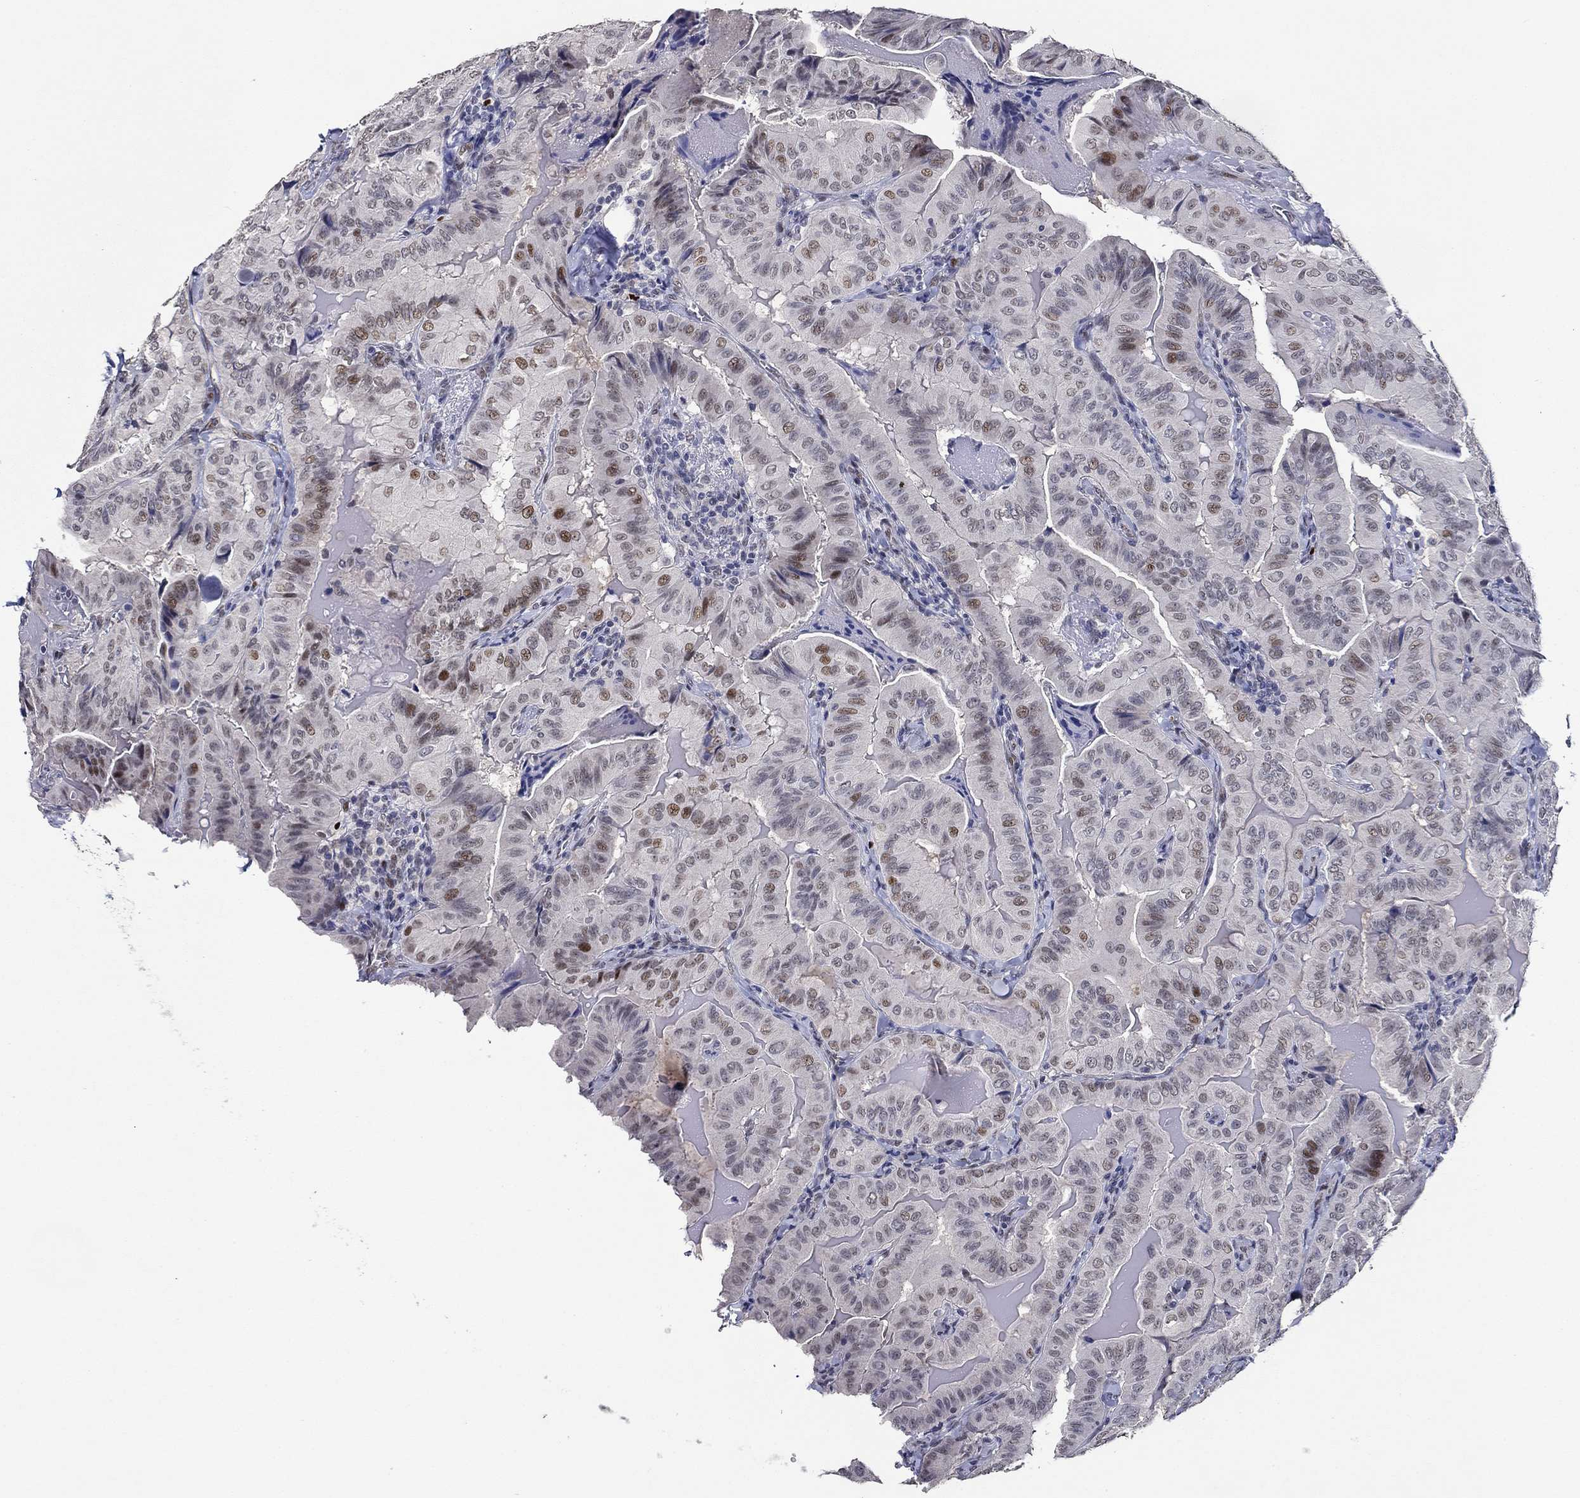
{"staining": {"intensity": "strong", "quantity": "<25%", "location": "nuclear"}, "tissue": "thyroid cancer", "cell_type": "Tumor cells", "image_type": "cancer", "snomed": [{"axis": "morphology", "description": "Papillary adenocarcinoma, NOS"}, {"axis": "topography", "description": "Thyroid gland"}], "caption": "Thyroid papillary adenocarcinoma was stained to show a protein in brown. There is medium levels of strong nuclear positivity in approximately <25% of tumor cells.", "gene": "GATA2", "patient": {"sex": "female", "age": 68}}